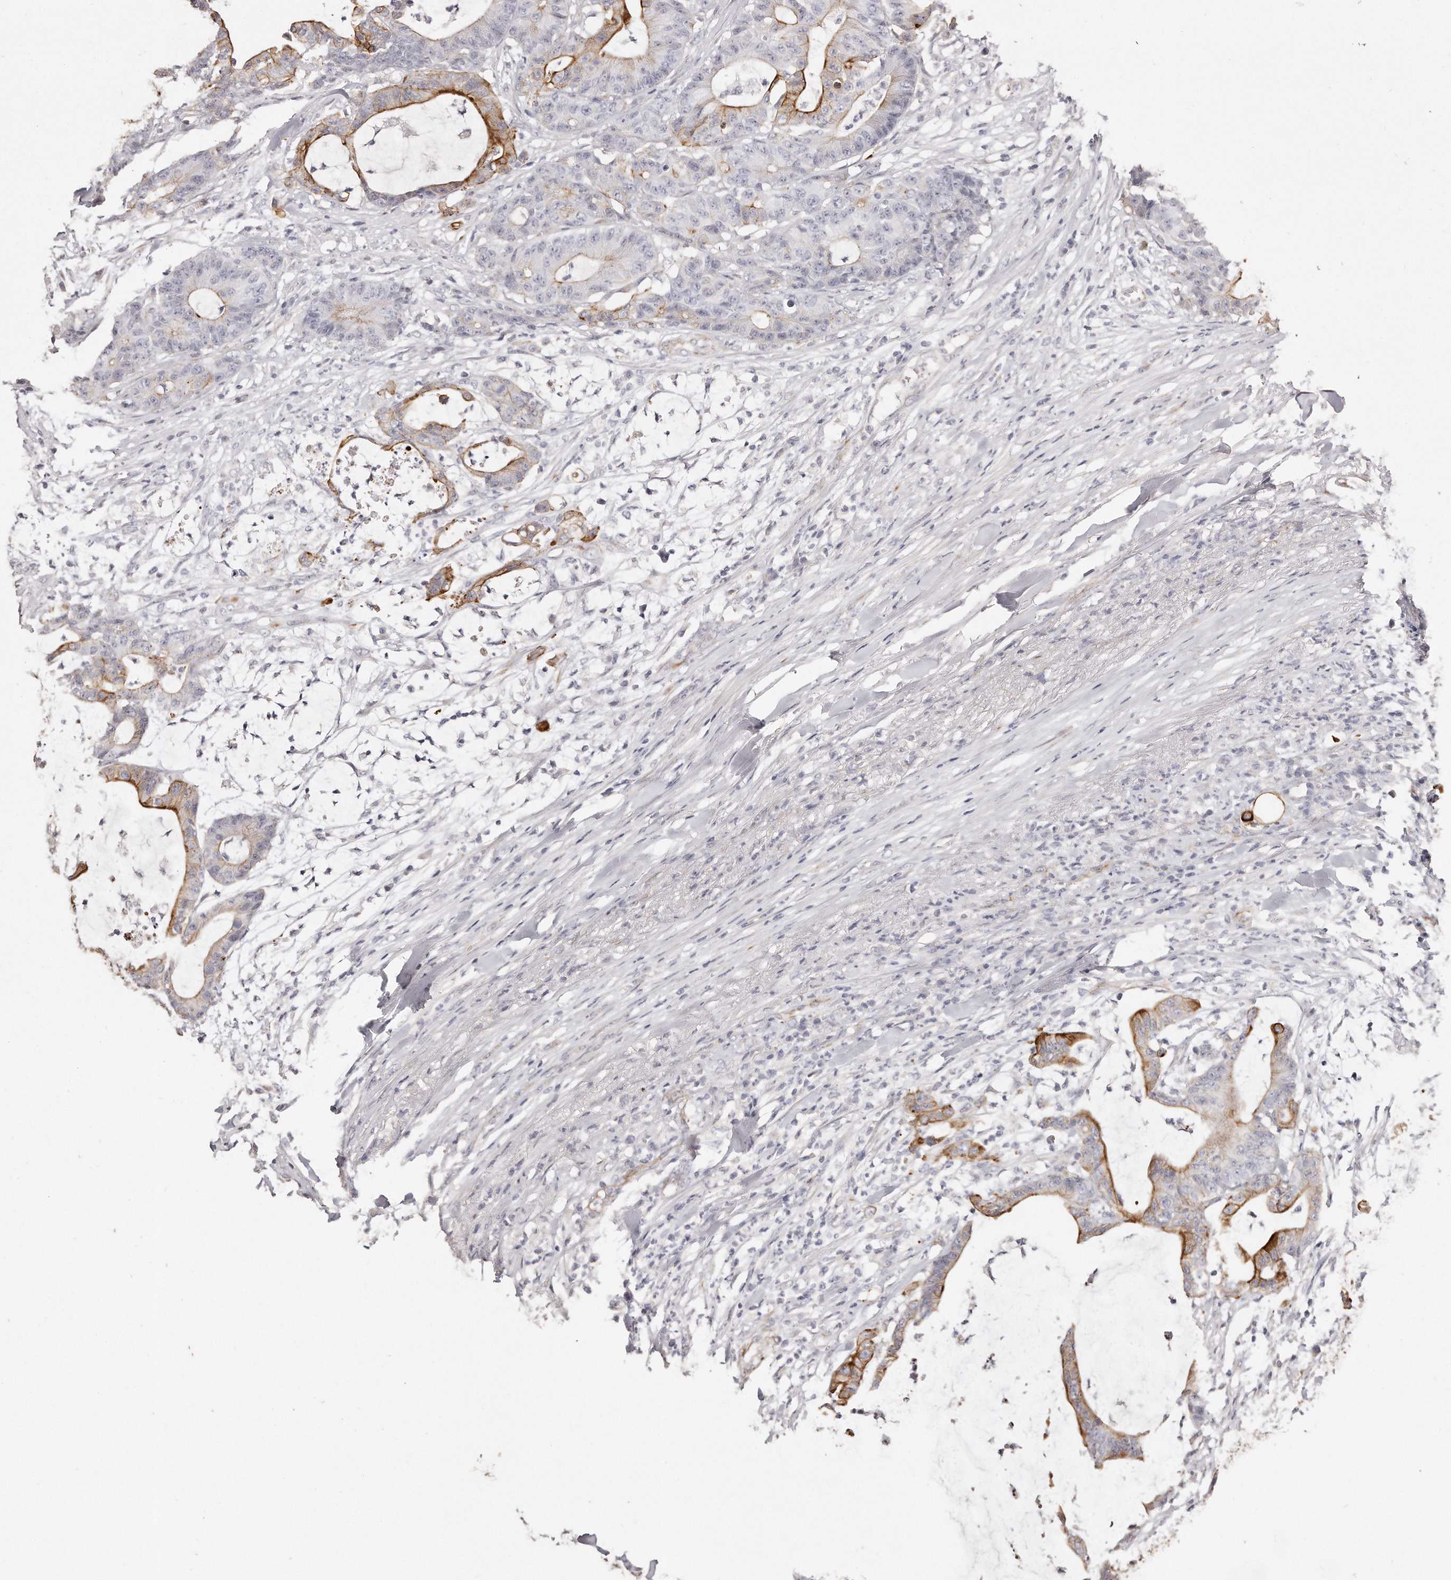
{"staining": {"intensity": "moderate", "quantity": "25%-75%", "location": "cytoplasmic/membranous"}, "tissue": "colorectal cancer", "cell_type": "Tumor cells", "image_type": "cancer", "snomed": [{"axis": "morphology", "description": "Adenocarcinoma, NOS"}, {"axis": "topography", "description": "Colon"}], "caption": "DAB (3,3'-diaminobenzidine) immunohistochemical staining of colorectal cancer shows moderate cytoplasmic/membranous protein expression in about 25%-75% of tumor cells.", "gene": "ZYG11A", "patient": {"sex": "female", "age": 84}}